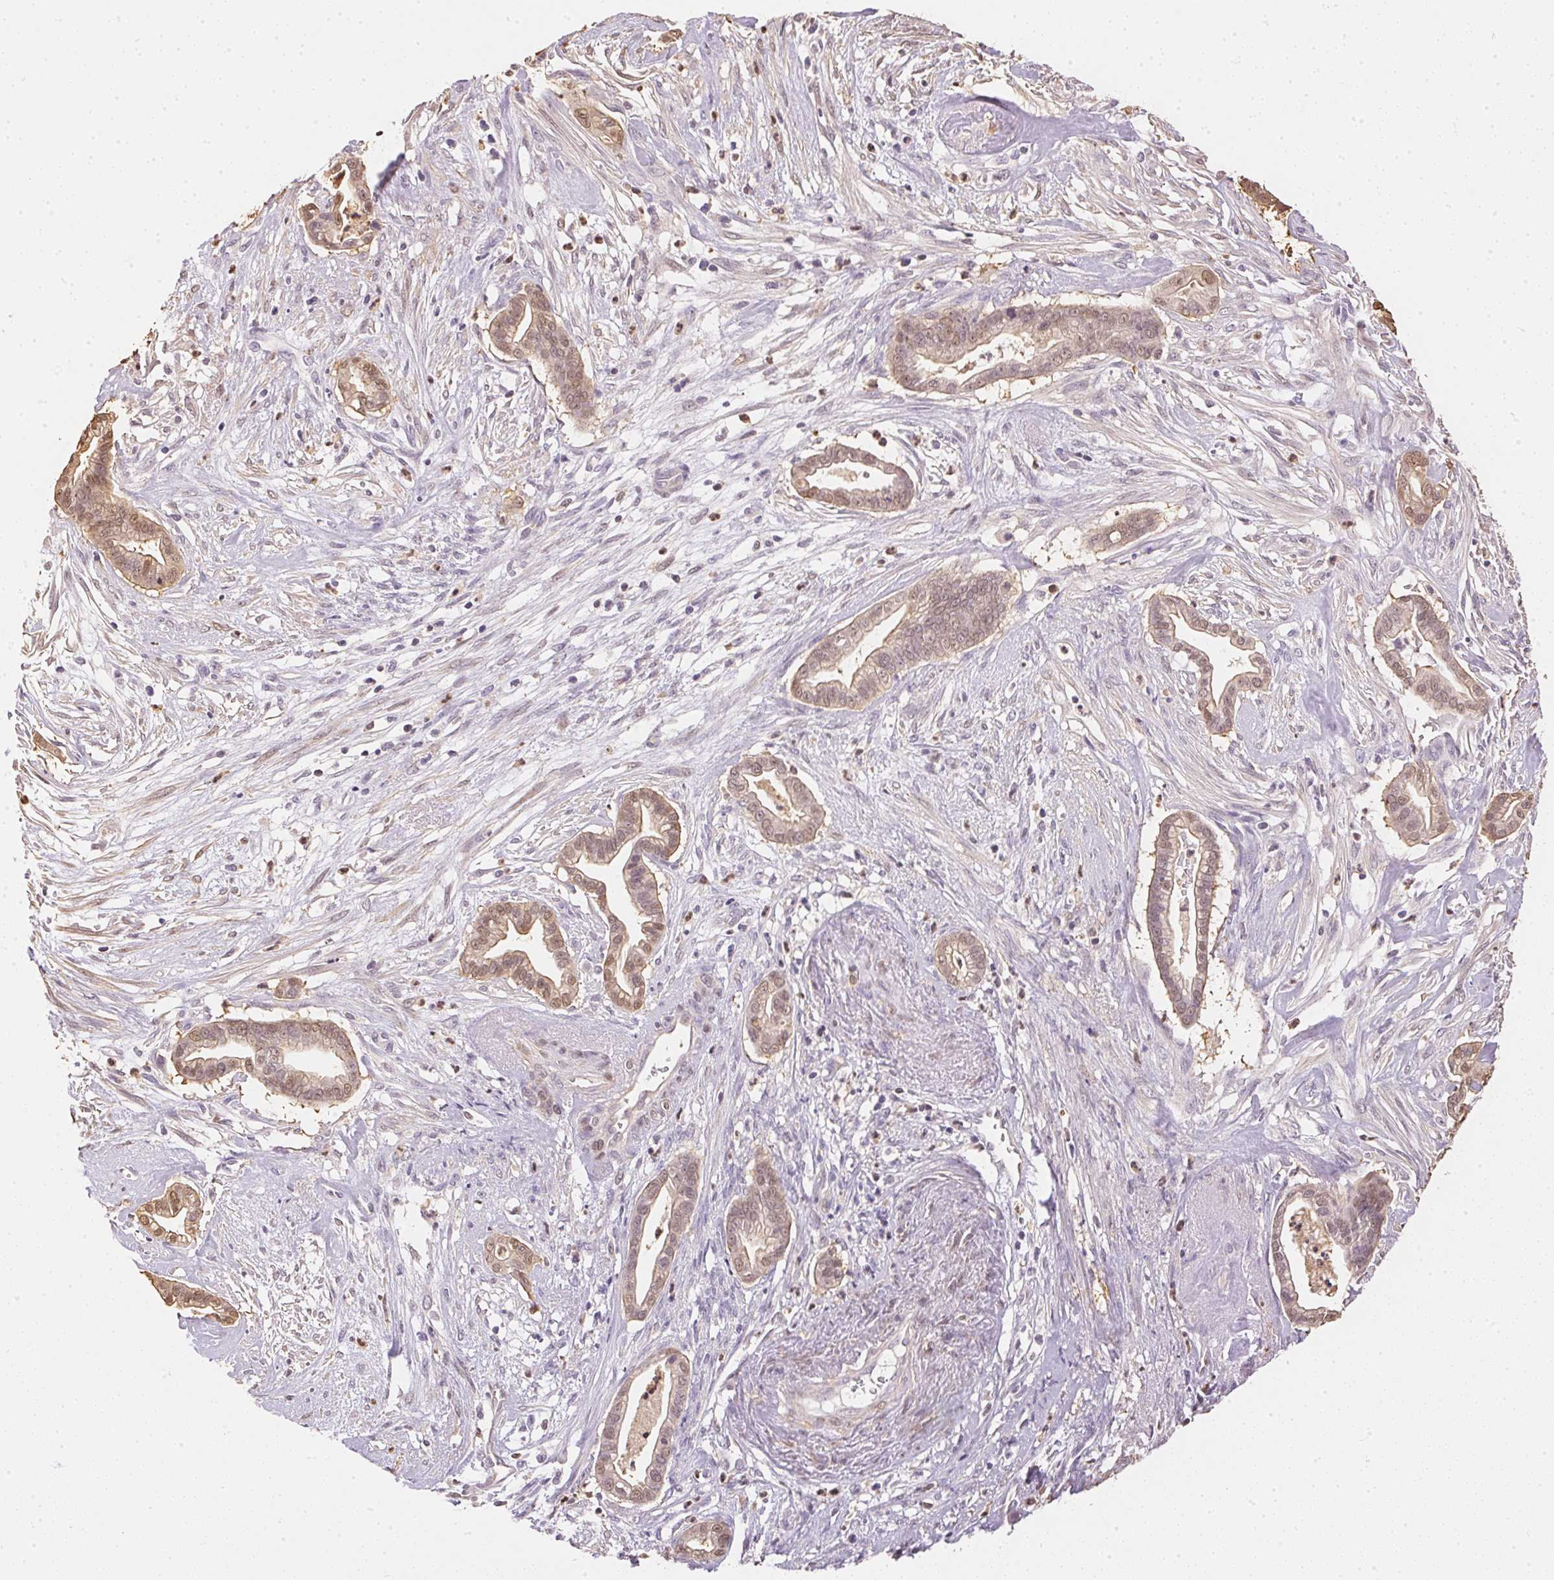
{"staining": {"intensity": "weak", "quantity": ">75%", "location": "cytoplasmic/membranous,nuclear"}, "tissue": "cervical cancer", "cell_type": "Tumor cells", "image_type": "cancer", "snomed": [{"axis": "morphology", "description": "Adenocarcinoma, NOS"}, {"axis": "topography", "description": "Cervix"}], "caption": "A high-resolution micrograph shows immunohistochemistry (IHC) staining of cervical adenocarcinoma, which demonstrates weak cytoplasmic/membranous and nuclear staining in about >75% of tumor cells. (IHC, brightfield microscopy, high magnification).", "gene": "S100A3", "patient": {"sex": "female", "age": 62}}